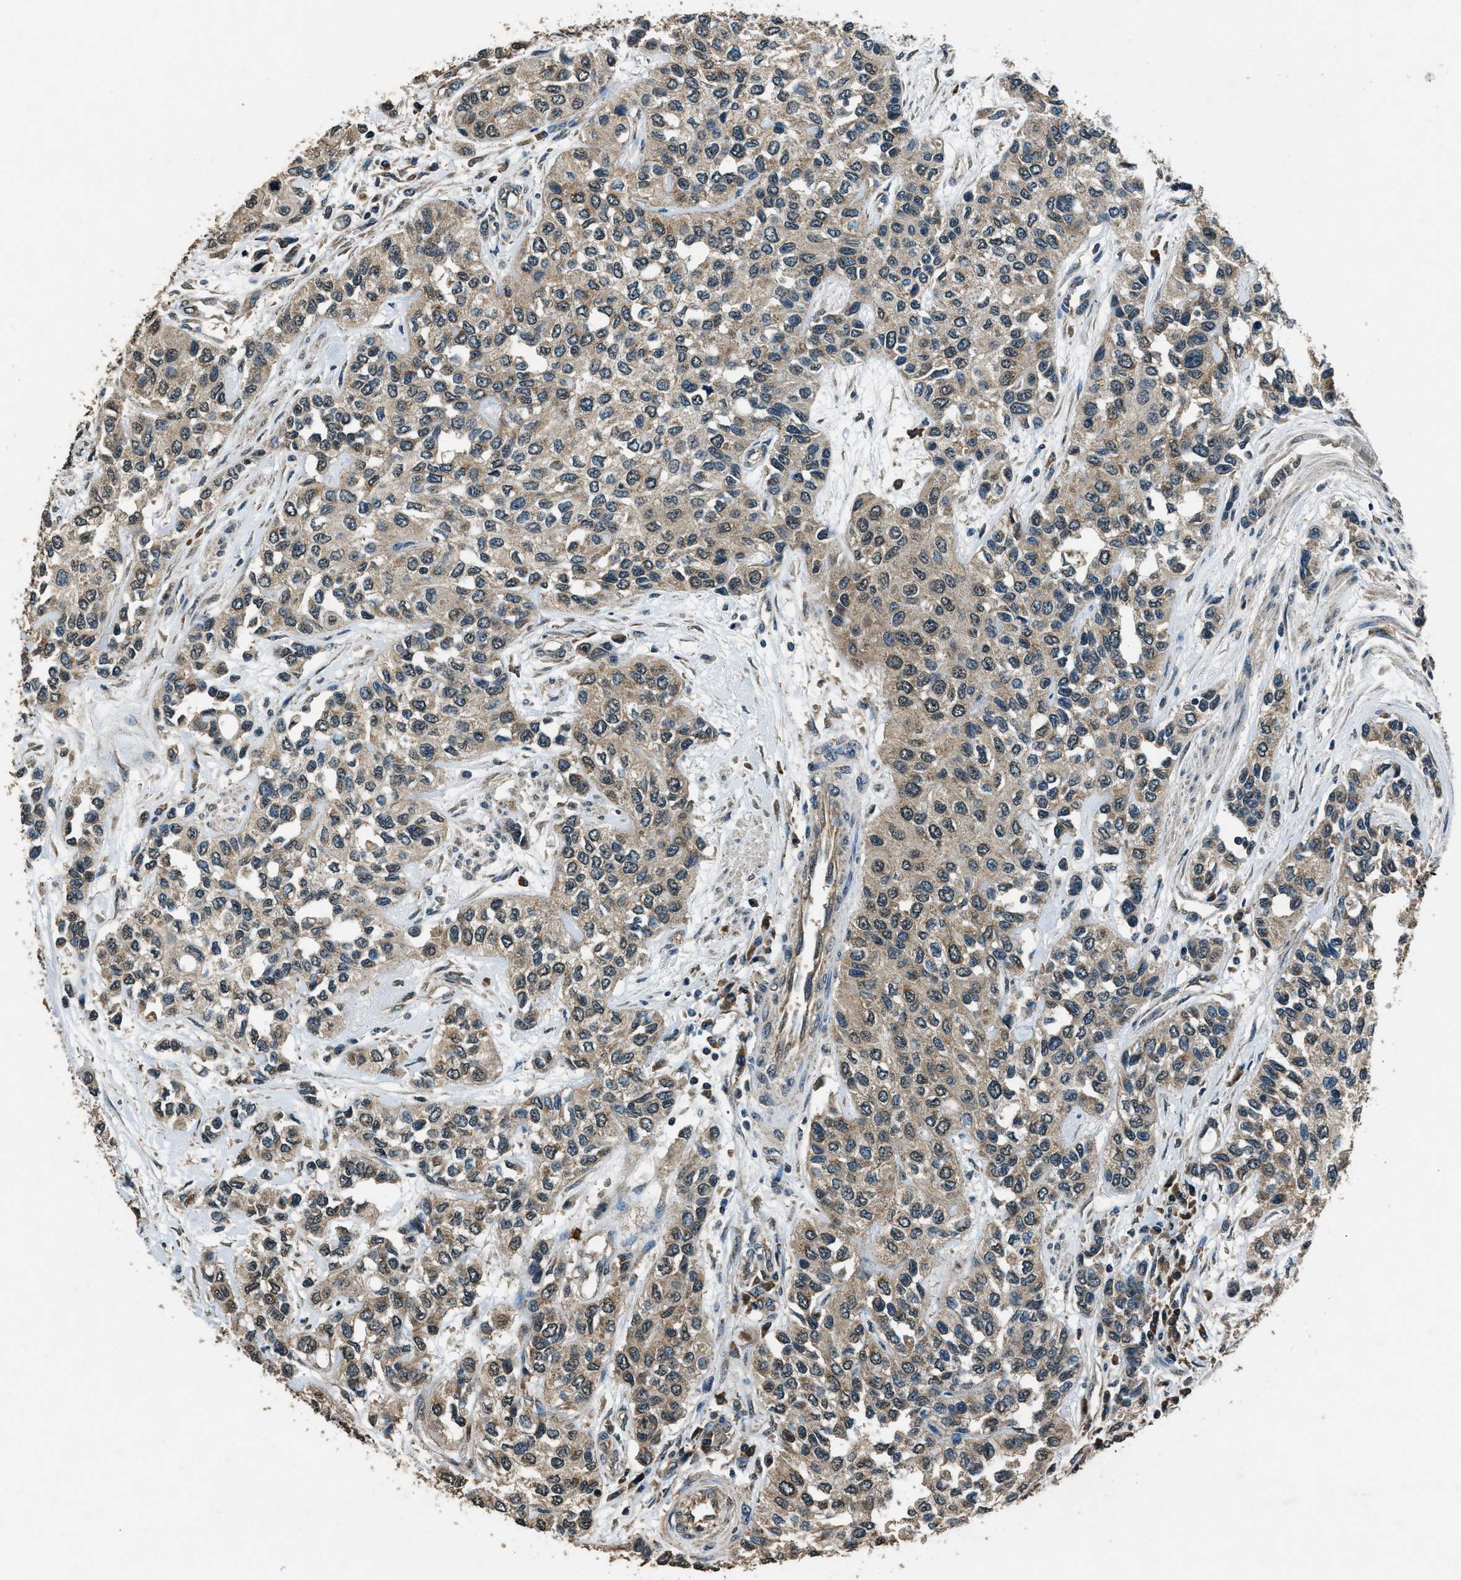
{"staining": {"intensity": "weak", "quantity": ">75%", "location": "cytoplasmic/membranous"}, "tissue": "urothelial cancer", "cell_type": "Tumor cells", "image_type": "cancer", "snomed": [{"axis": "morphology", "description": "Urothelial carcinoma, High grade"}, {"axis": "topography", "description": "Urinary bladder"}], "caption": "DAB immunohistochemical staining of high-grade urothelial carcinoma exhibits weak cytoplasmic/membranous protein positivity in about >75% of tumor cells.", "gene": "SALL3", "patient": {"sex": "female", "age": 56}}